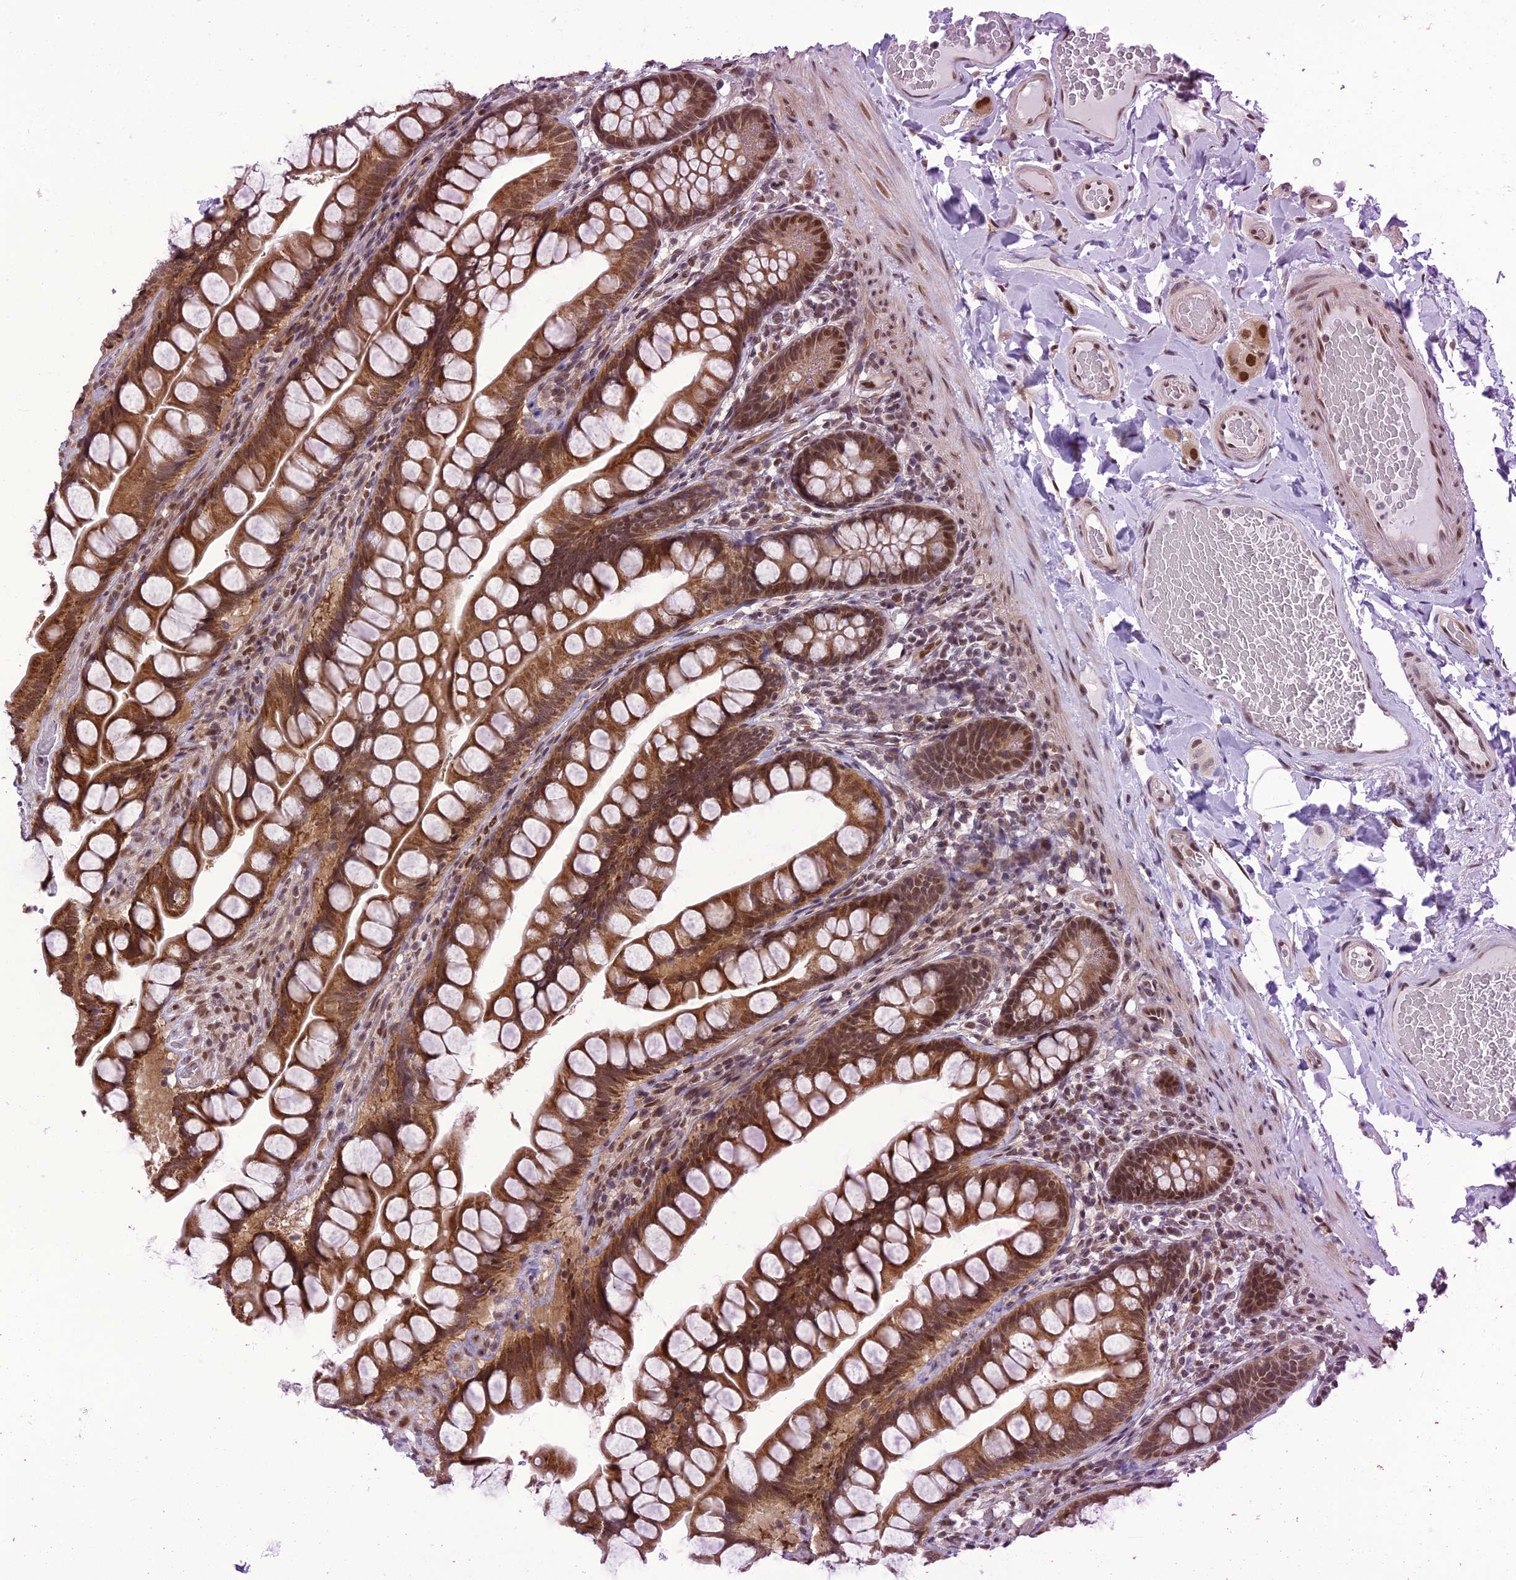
{"staining": {"intensity": "strong", "quantity": ">75%", "location": "cytoplasmic/membranous,nuclear"}, "tissue": "small intestine", "cell_type": "Glandular cells", "image_type": "normal", "snomed": [{"axis": "morphology", "description": "Normal tissue, NOS"}, {"axis": "topography", "description": "Small intestine"}], "caption": "Protein staining of unremarkable small intestine exhibits strong cytoplasmic/membranous,nuclear positivity in about >75% of glandular cells. The staining is performed using DAB (3,3'-diaminobenzidine) brown chromogen to label protein expression. The nuclei are counter-stained blue using hematoxylin.", "gene": "RTRAF", "patient": {"sex": "male", "age": 70}}